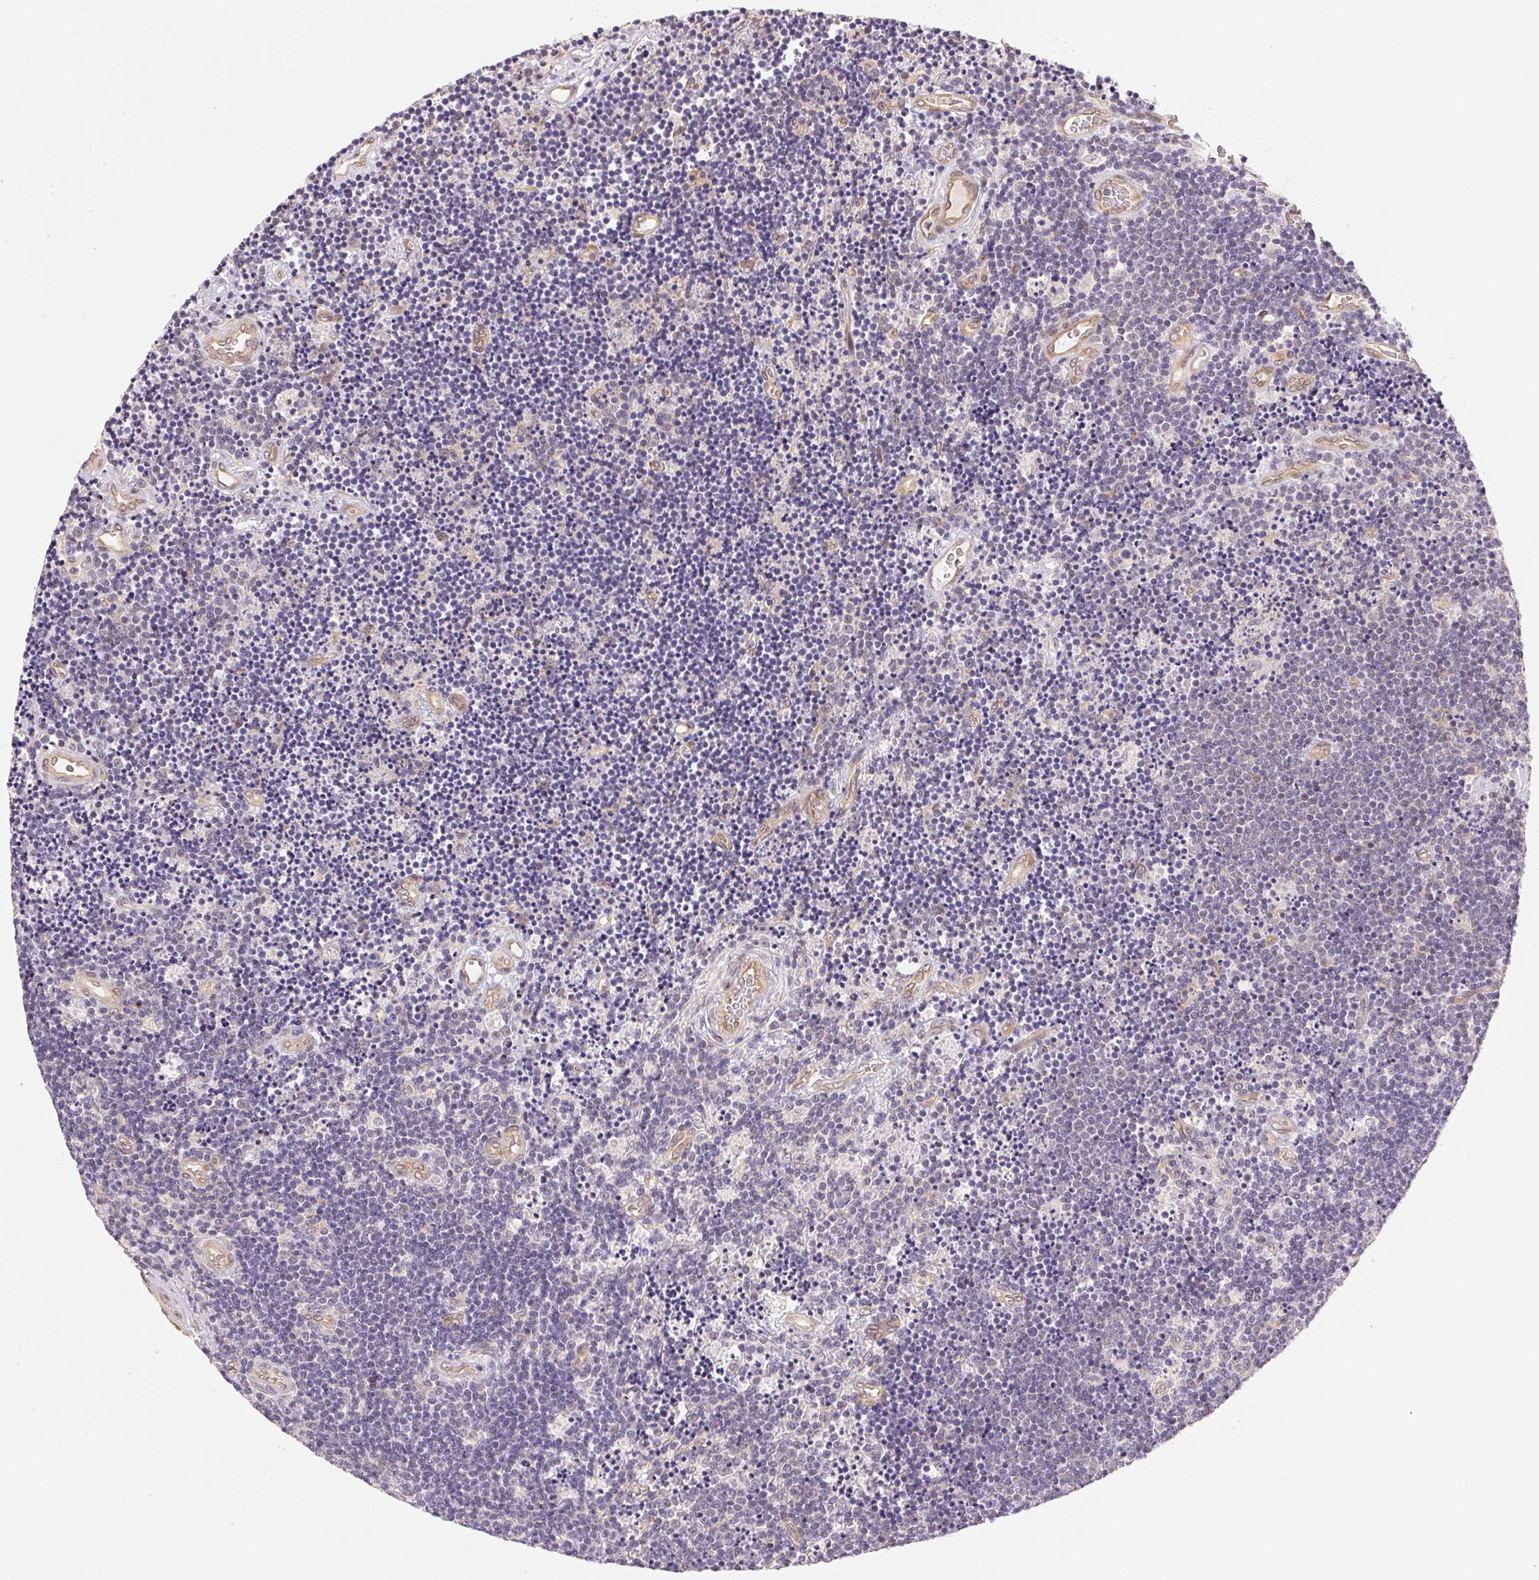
{"staining": {"intensity": "negative", "quantity": "none", "location": "none"}, "tissue": "lymphoma", "cell_type": "Tumor cells", "image_type": "cancer", "snomed": [{"axis": "morphology", "description": "Malignant lymphoma, non-Hodgkin's type, Low grade"}, {"axis": "topography", "description": "Brain"}], "caption": "Tumor cells show no significant protein staining in lymphoma.", "gene": "EI24", "patient": {"sex": "female", "age": 66}}